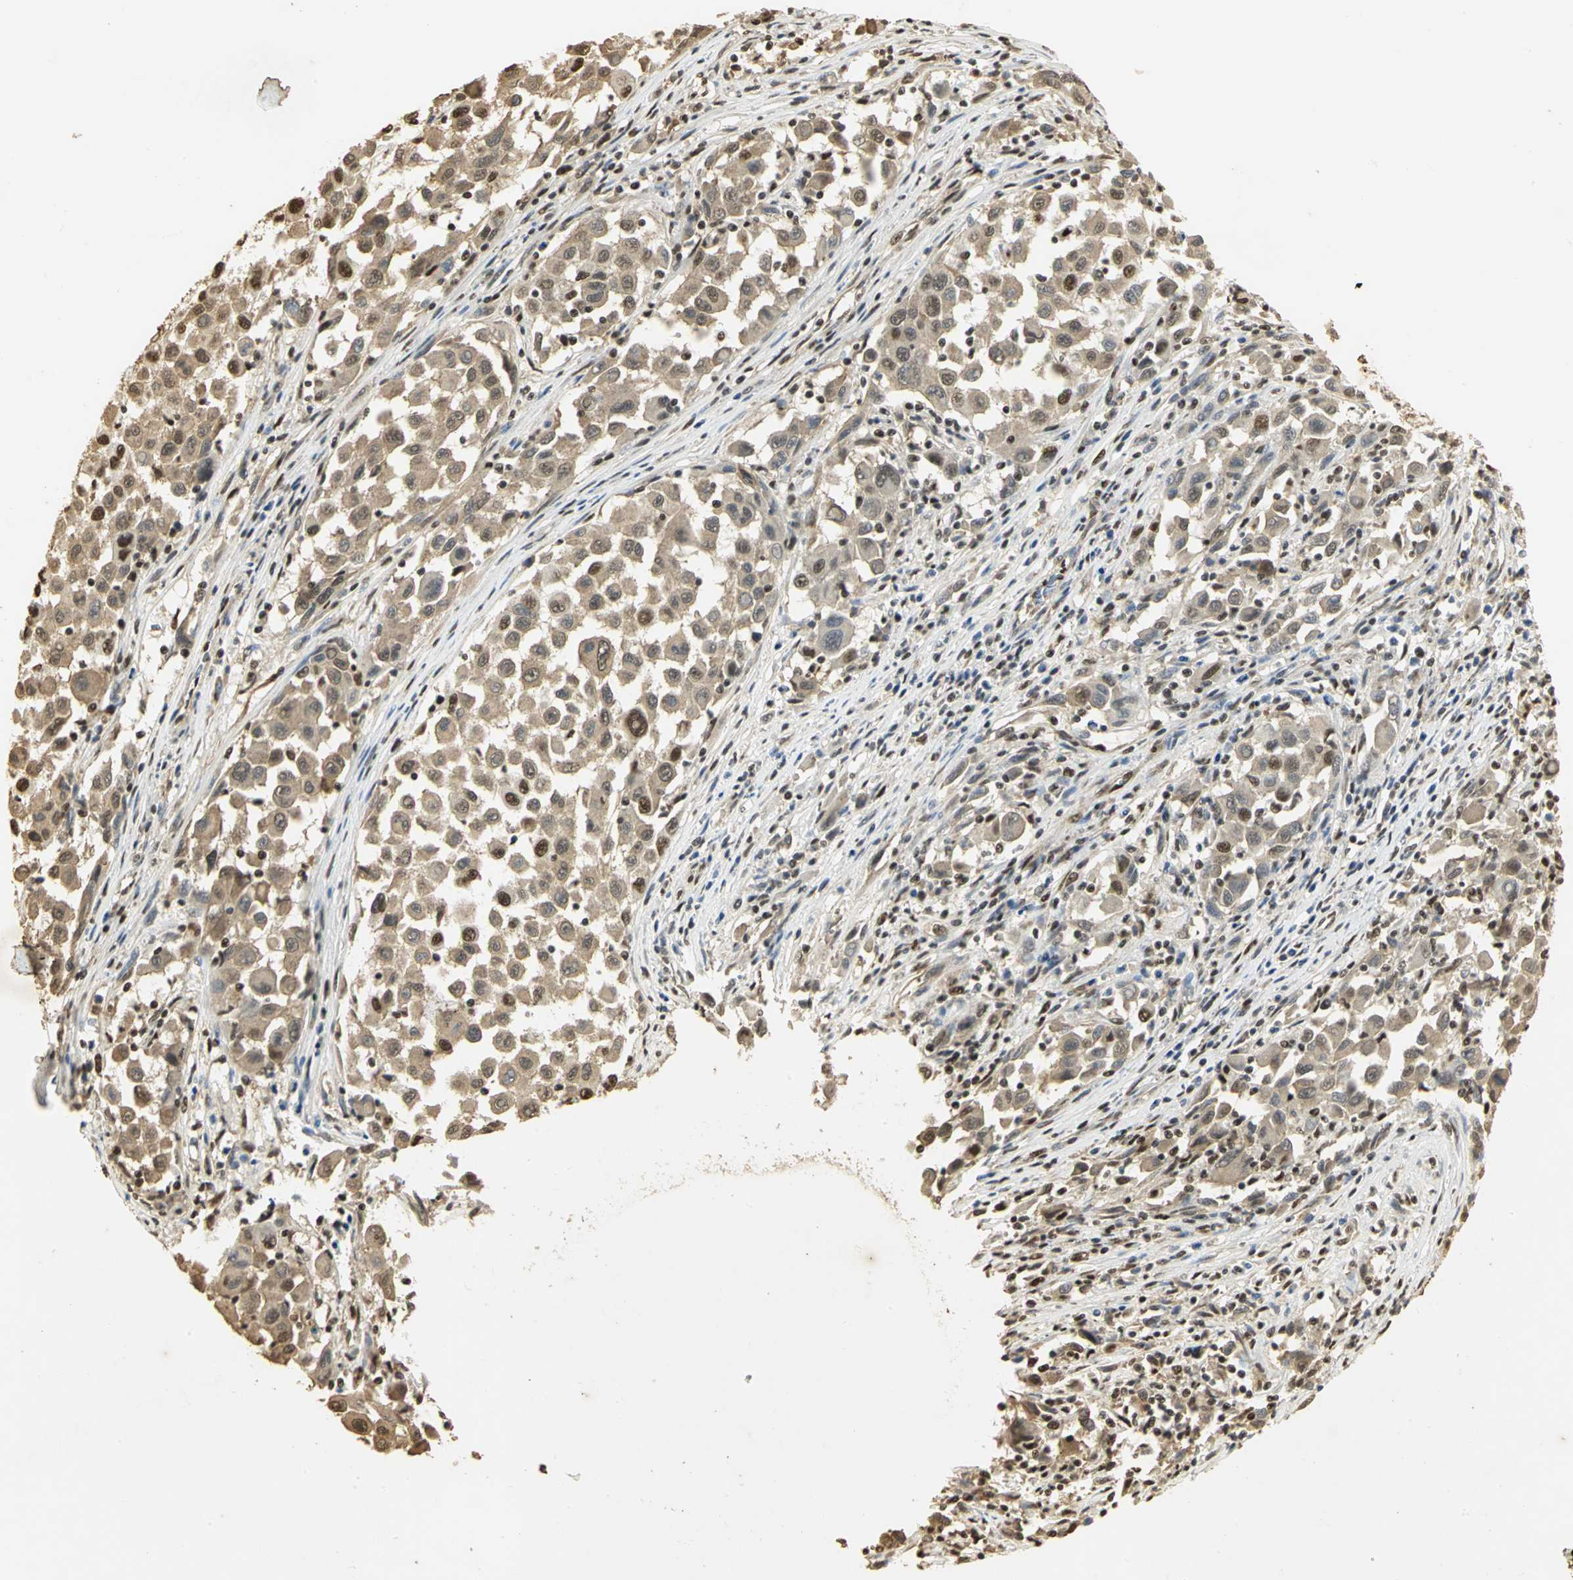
{"staining": {"intensity": "moderate", "quantity": ">75%", "location": "cytoplasmic/membranous,nuclear"}, "tissue": "melanoma", "cell_type": "Tumor cells", "image_type": "cancer", "snomed": [{"axis": "morphology", "description": "Malignant melanoma, Metastatic site"}, {"axis": "topography", "description": "Lymph node"}], "caption": "Human malignant melanoma (metastatic site) stained with a protein marker reveals moderate staining in tumor cells.", "gene": "SET", "patient": {"sex": "male", "age": 61}}